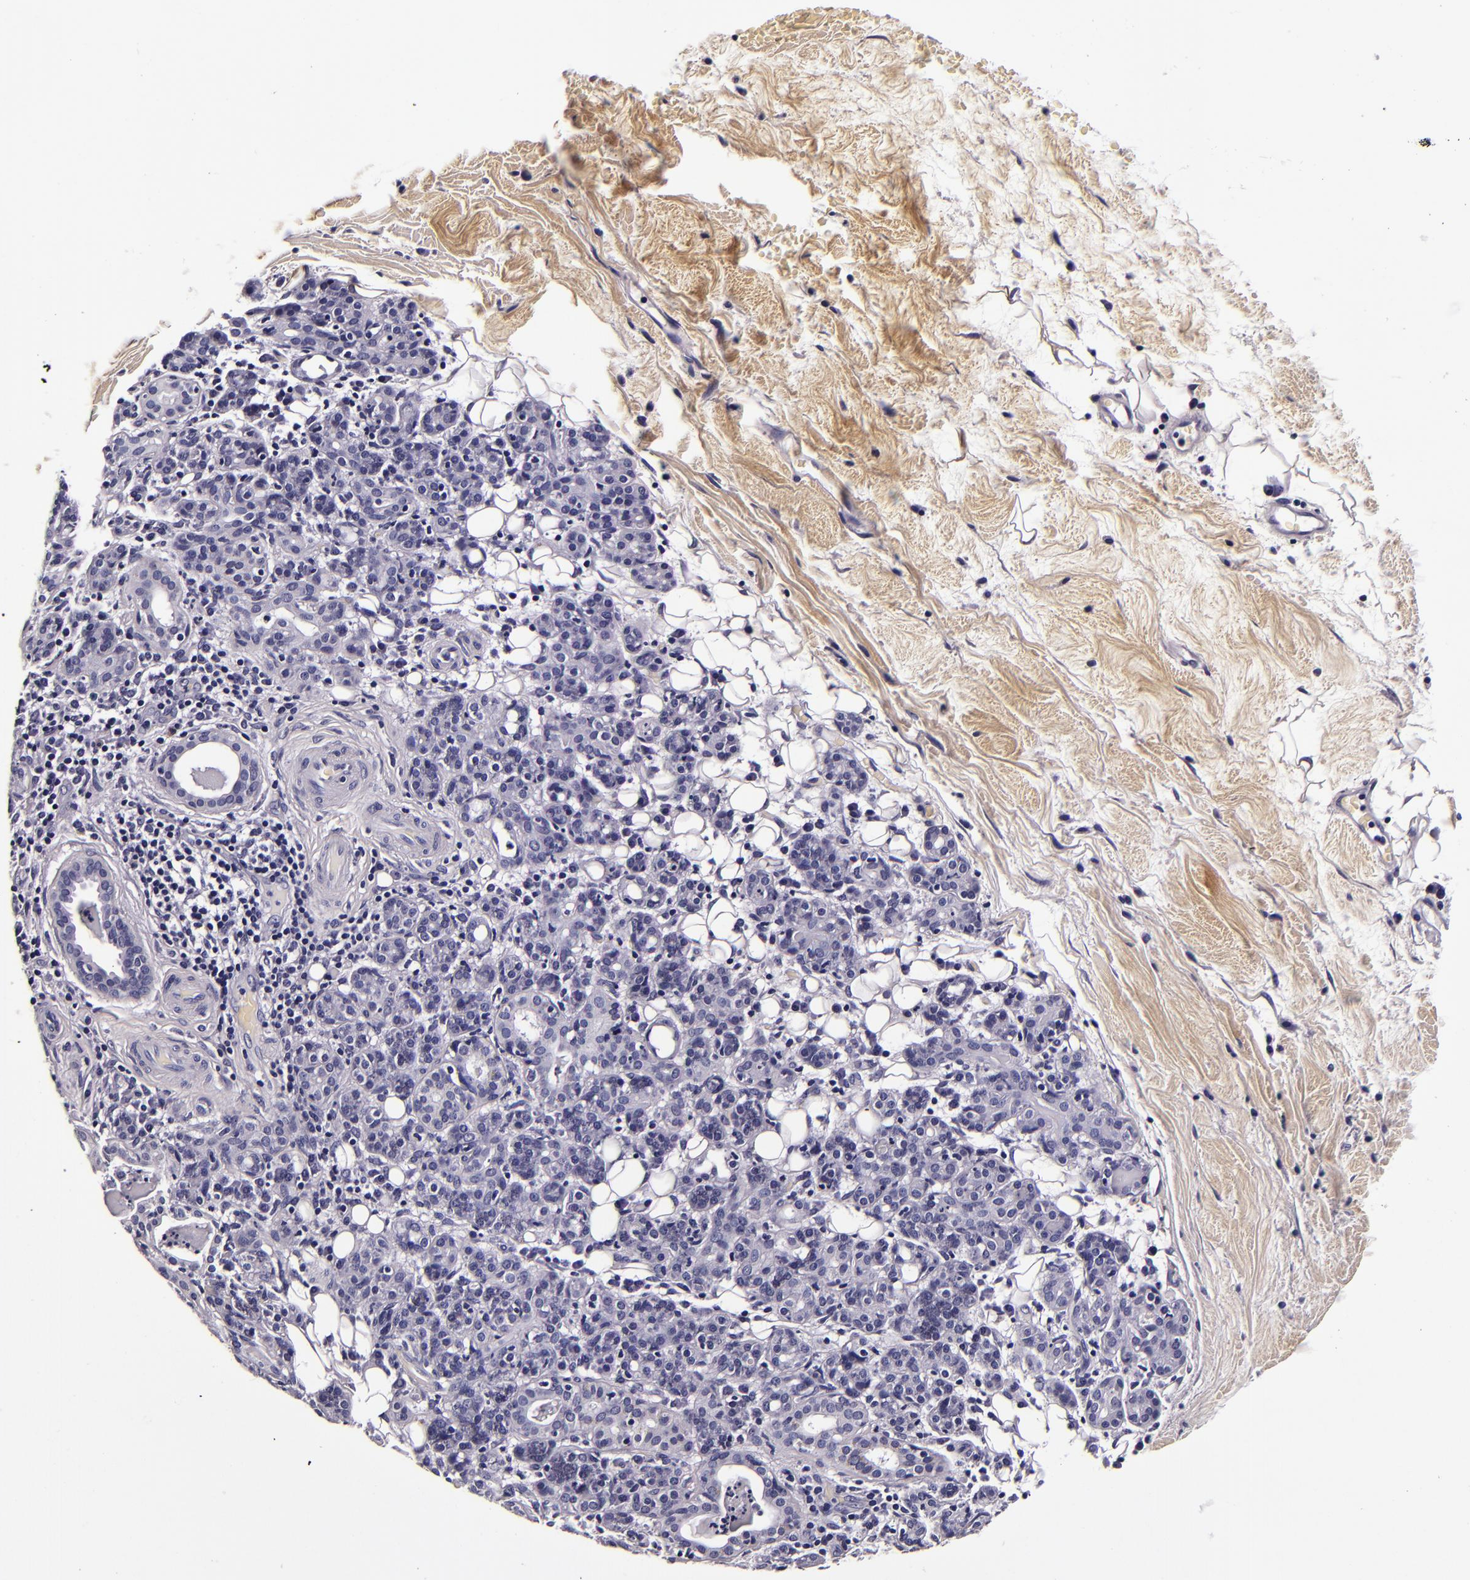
{"staining": {"intensity": "negative", "quantity": "none", "location": "none"}, "tissue": "skin cancer", "cell_type": "Tumor cells", "image_type": "cancer", "snomed": [{"axis": "morphology", "description": "Squamous cell carcinoma, NOS"}, {"axis": "topography", "description": "Skin"}], "caption": "High power microscopy photomicrograph of an immunohistochemistry histopathology image of skin cancer (squamous cell carcinoma), revealing no significant positivity in tumor cells.", "gene": "FBN1", "patient": {"sex": "male", "age": 84}}